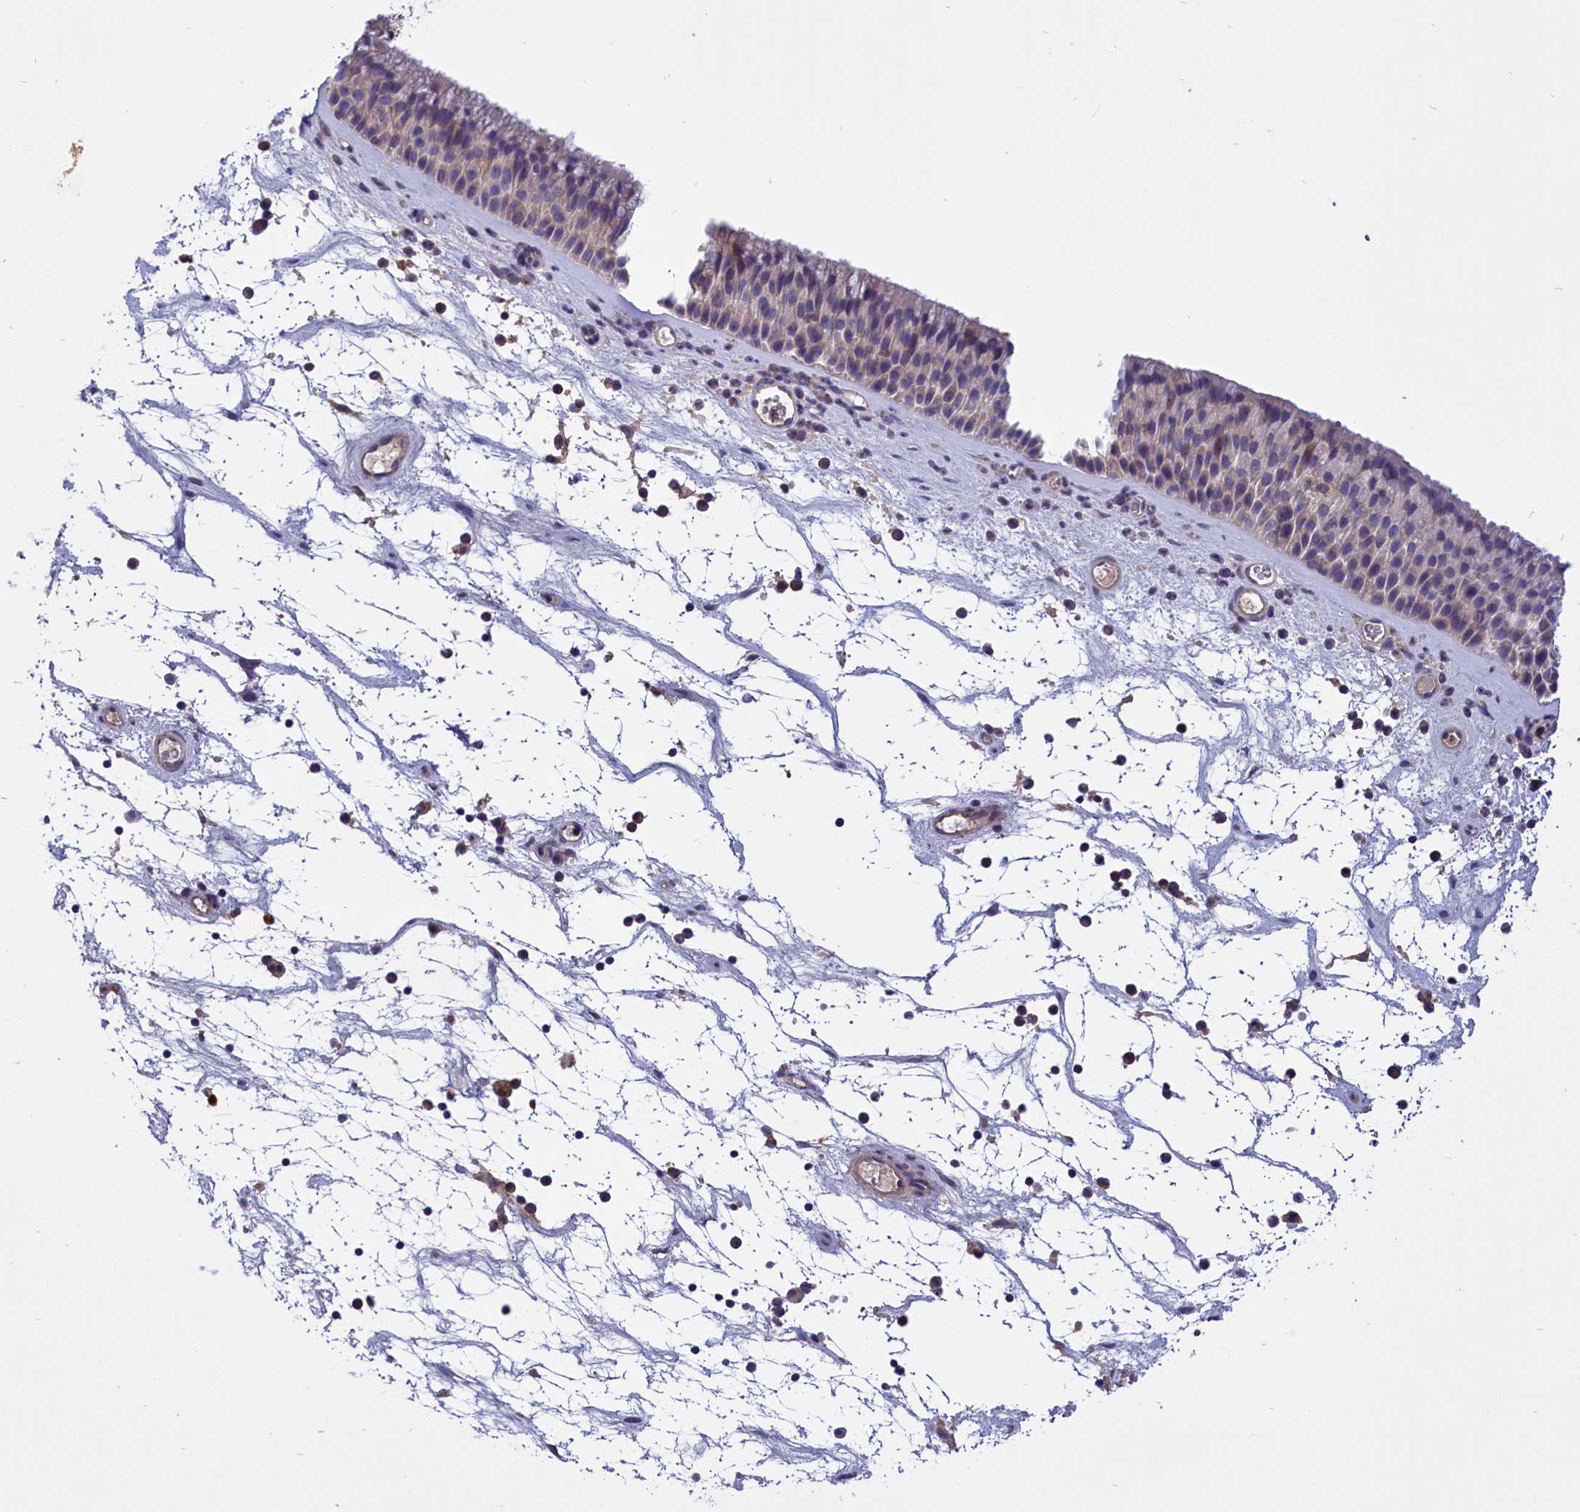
{"staining": {"intensity": "moderate", "quantity": "25%-75%", "location": "cytoplasmic/membranous"}, "tissue": "nasopharynx", "cell_type": "Respiratory epithelial cells", "image_type": "normal", "snomed": [{"axis": "morphology", "description": "Normal tissue, NOS"}, {"axis": "topography", "description": "Nasopharynx"}], "caption": "Protein staining shows moderate cytoplasmic/membranous positivity in approximately 25%-75% of respiratory epithelial cells in normal nasopharynx.", "gene": "AMDHD2", "patient": {"sex": "male", "age": 64}}